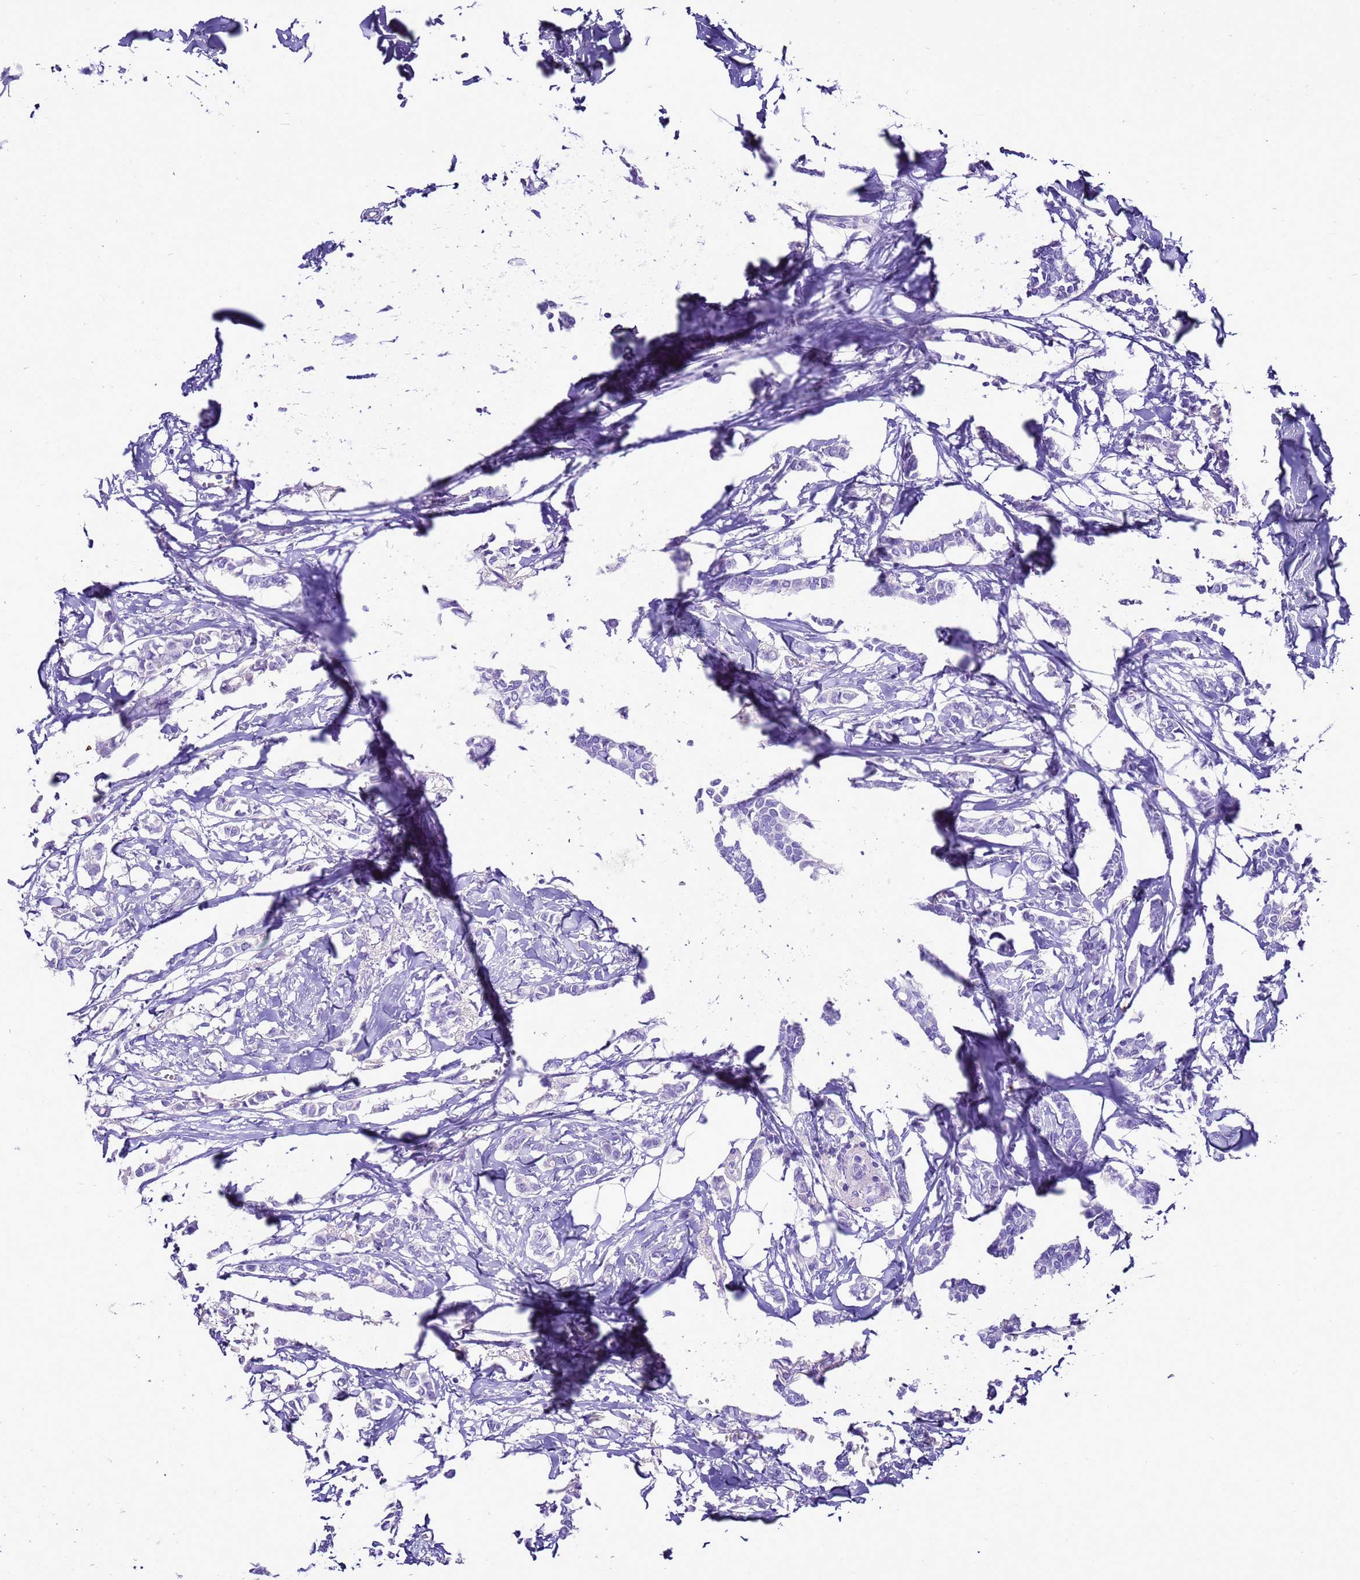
{"staining": {"intensity": "negative", "quantity": "none", "location": "none"}, "tissue": "breast cancer", "cell_type": "Tumor cells", "image_type": "cancer", "snomed": [{"axis": "morphology", "description": "Duct carcinoma"}, {"axis": "topography", "description": "Breast"}], "caption": "Tumor cells are negative for brown protein staining in breast cancer.", "gene": "BEST2", "patient": {"sex": "female", "age": 41}}